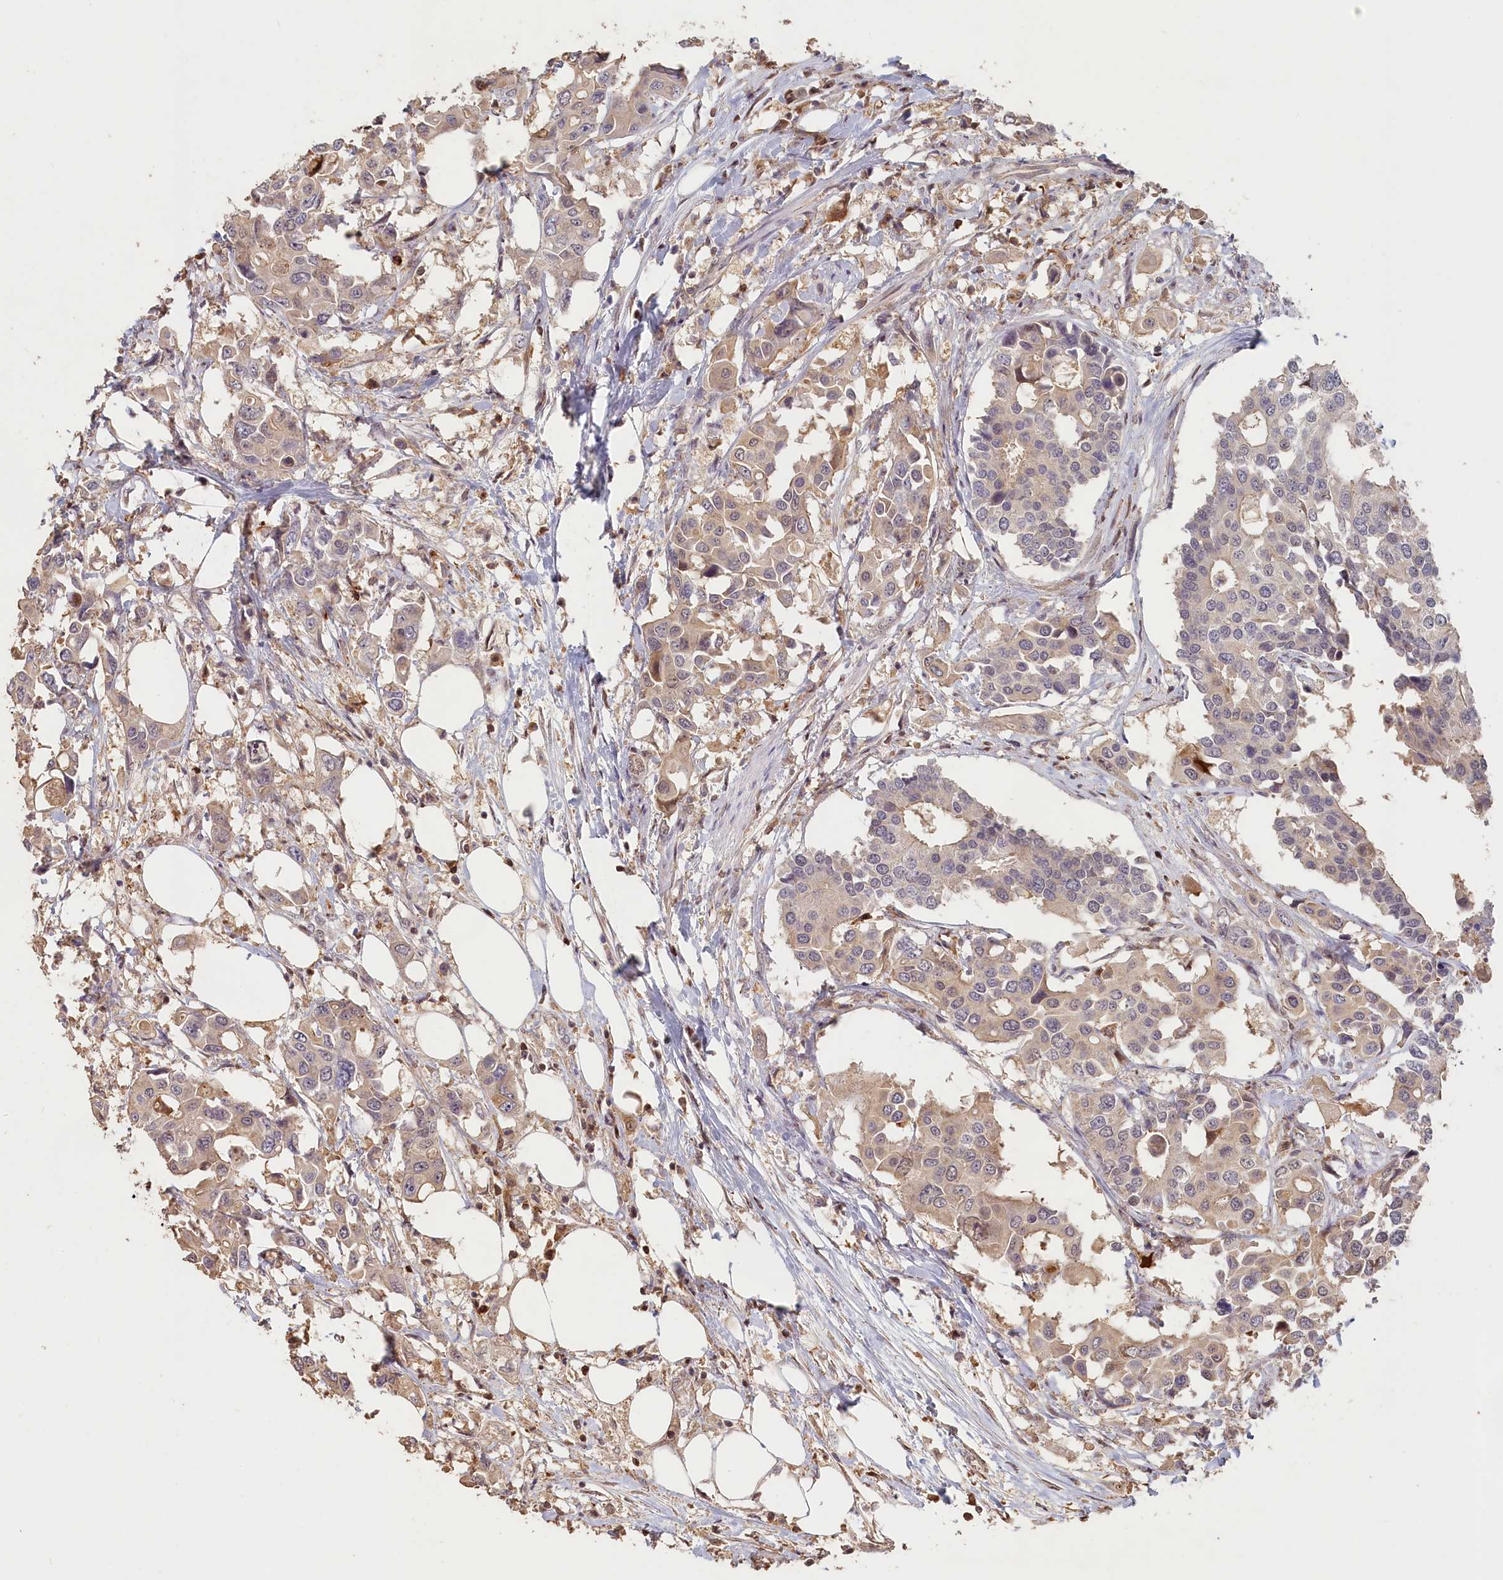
{"staining": {"intensity": "weak", "quantity": "25%-75%", "location": "cytoplasmic/membranous"}, "tissue": "colorectal cancer", "cell_type": "Tumor cells", "image_type": "cancer", "snomed": [{"axis": "morphology", "description": "Adenocarcinoma, NOS"}, {"axis": "topography", "description": "Colon"}], "caption": "DAB immunohistochemical staining of colorectal cancer reveals weak cytoplasmic/membranous protein staining in approximately 25%-75% of tumor cells. Nuclei are stained in blue.", "gene": "MADD", "patient": {"sex": "male", "age": 77}}